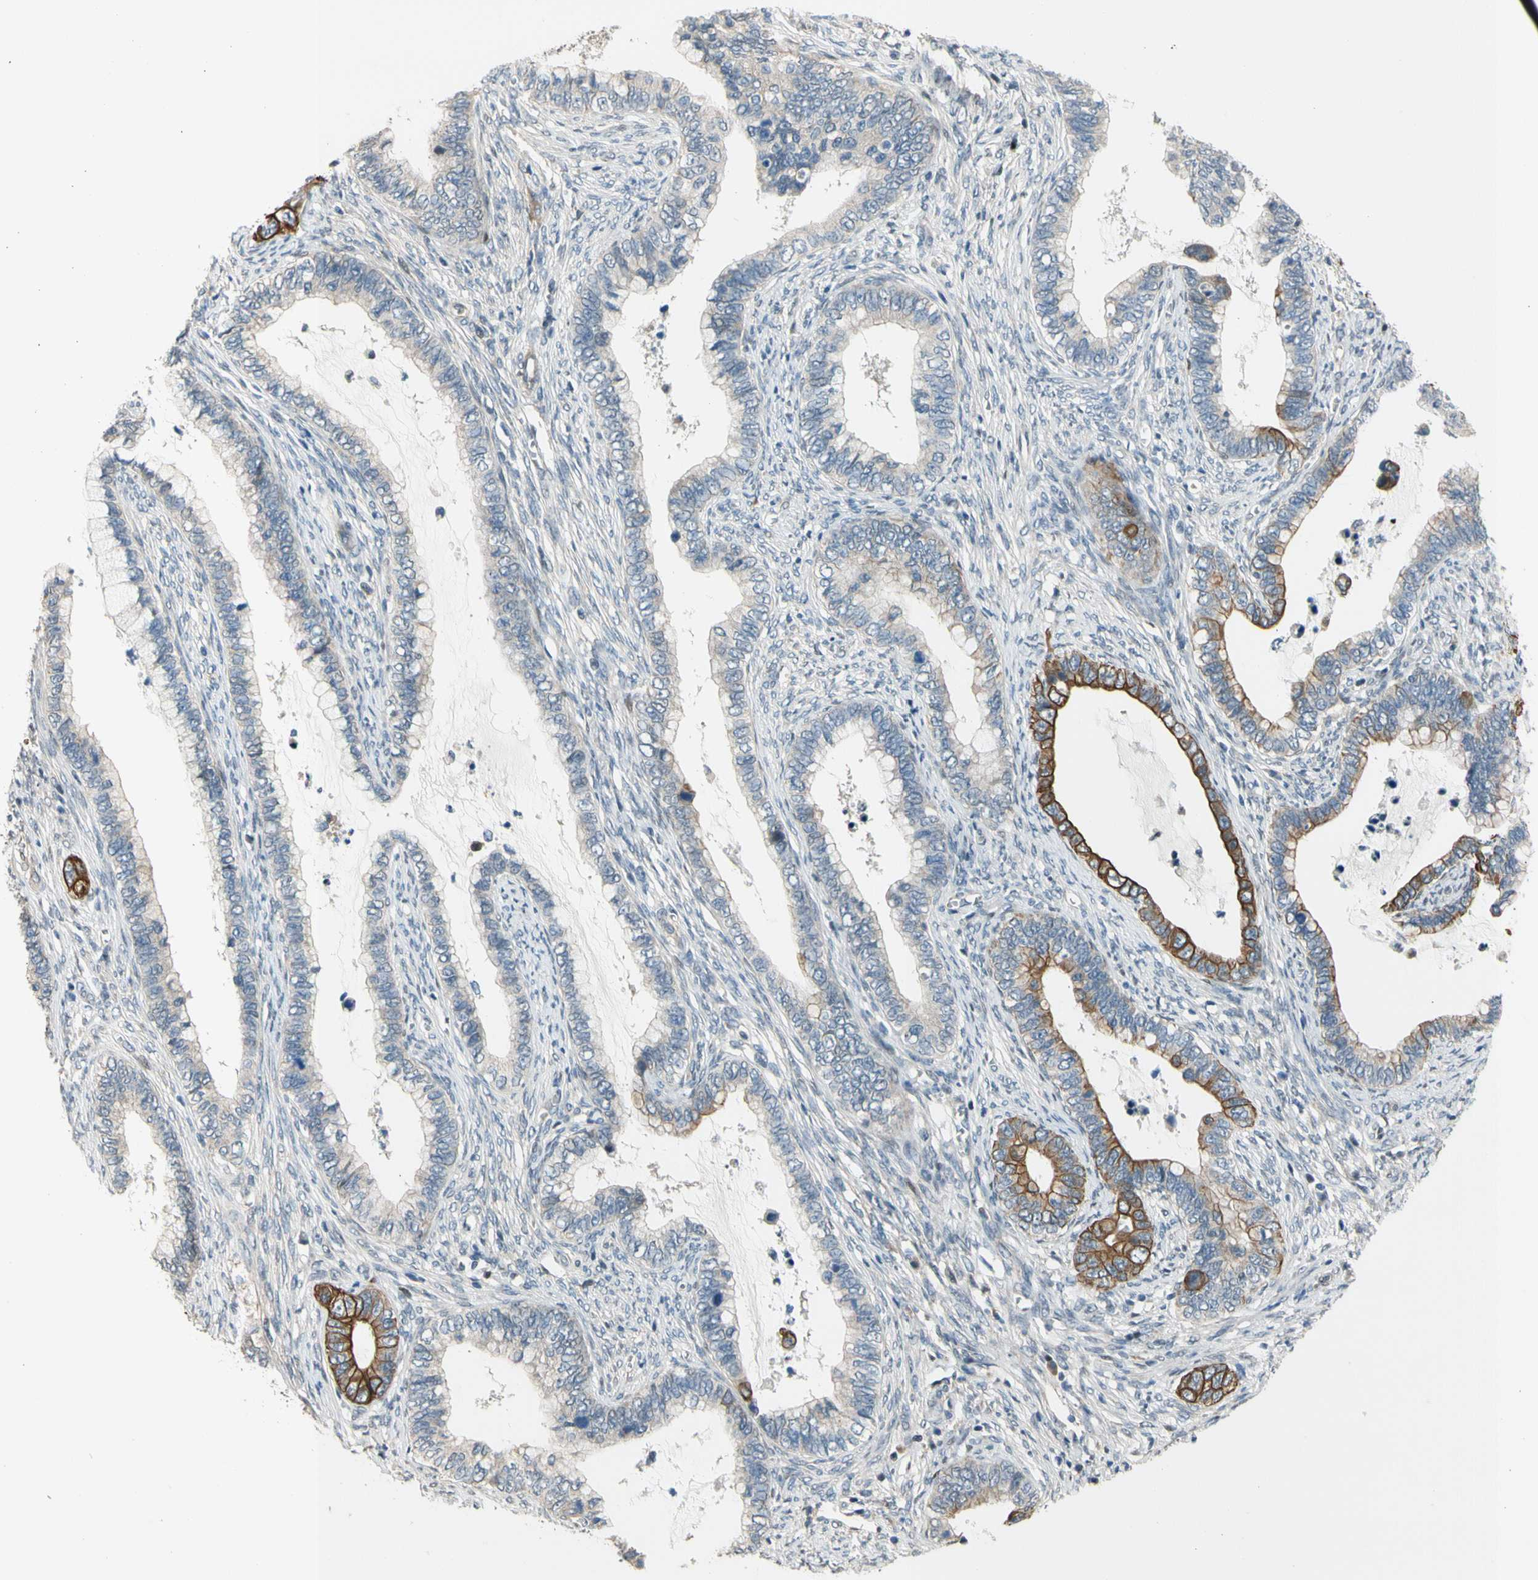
{"staining": {"intensity": "moderate", "quantity": "25%-75%", "location": "cytoplasmic/membranous"}, "tissue": "cervical cancer", "cell_type": "Tumor cells", "image_type": "cancer", "snomed": [{"axis": "morphology", "description": "Adenocarcinoma, NOS"}, {"axis": "topography", "description": "Cervix"}], "caption": "Moderate cytoplasmic/membranous staining is identified in approximately 25%-75% of tumor cells in cervical adenocarcinoma. The staining was performed using DAB to visualize the protein expression in brown, while the nuclei were stained in blue with hematoxylin (Magnification: 20x).", "gene": "ZNF184", "patient": {"sex": "female", "age": 44}}